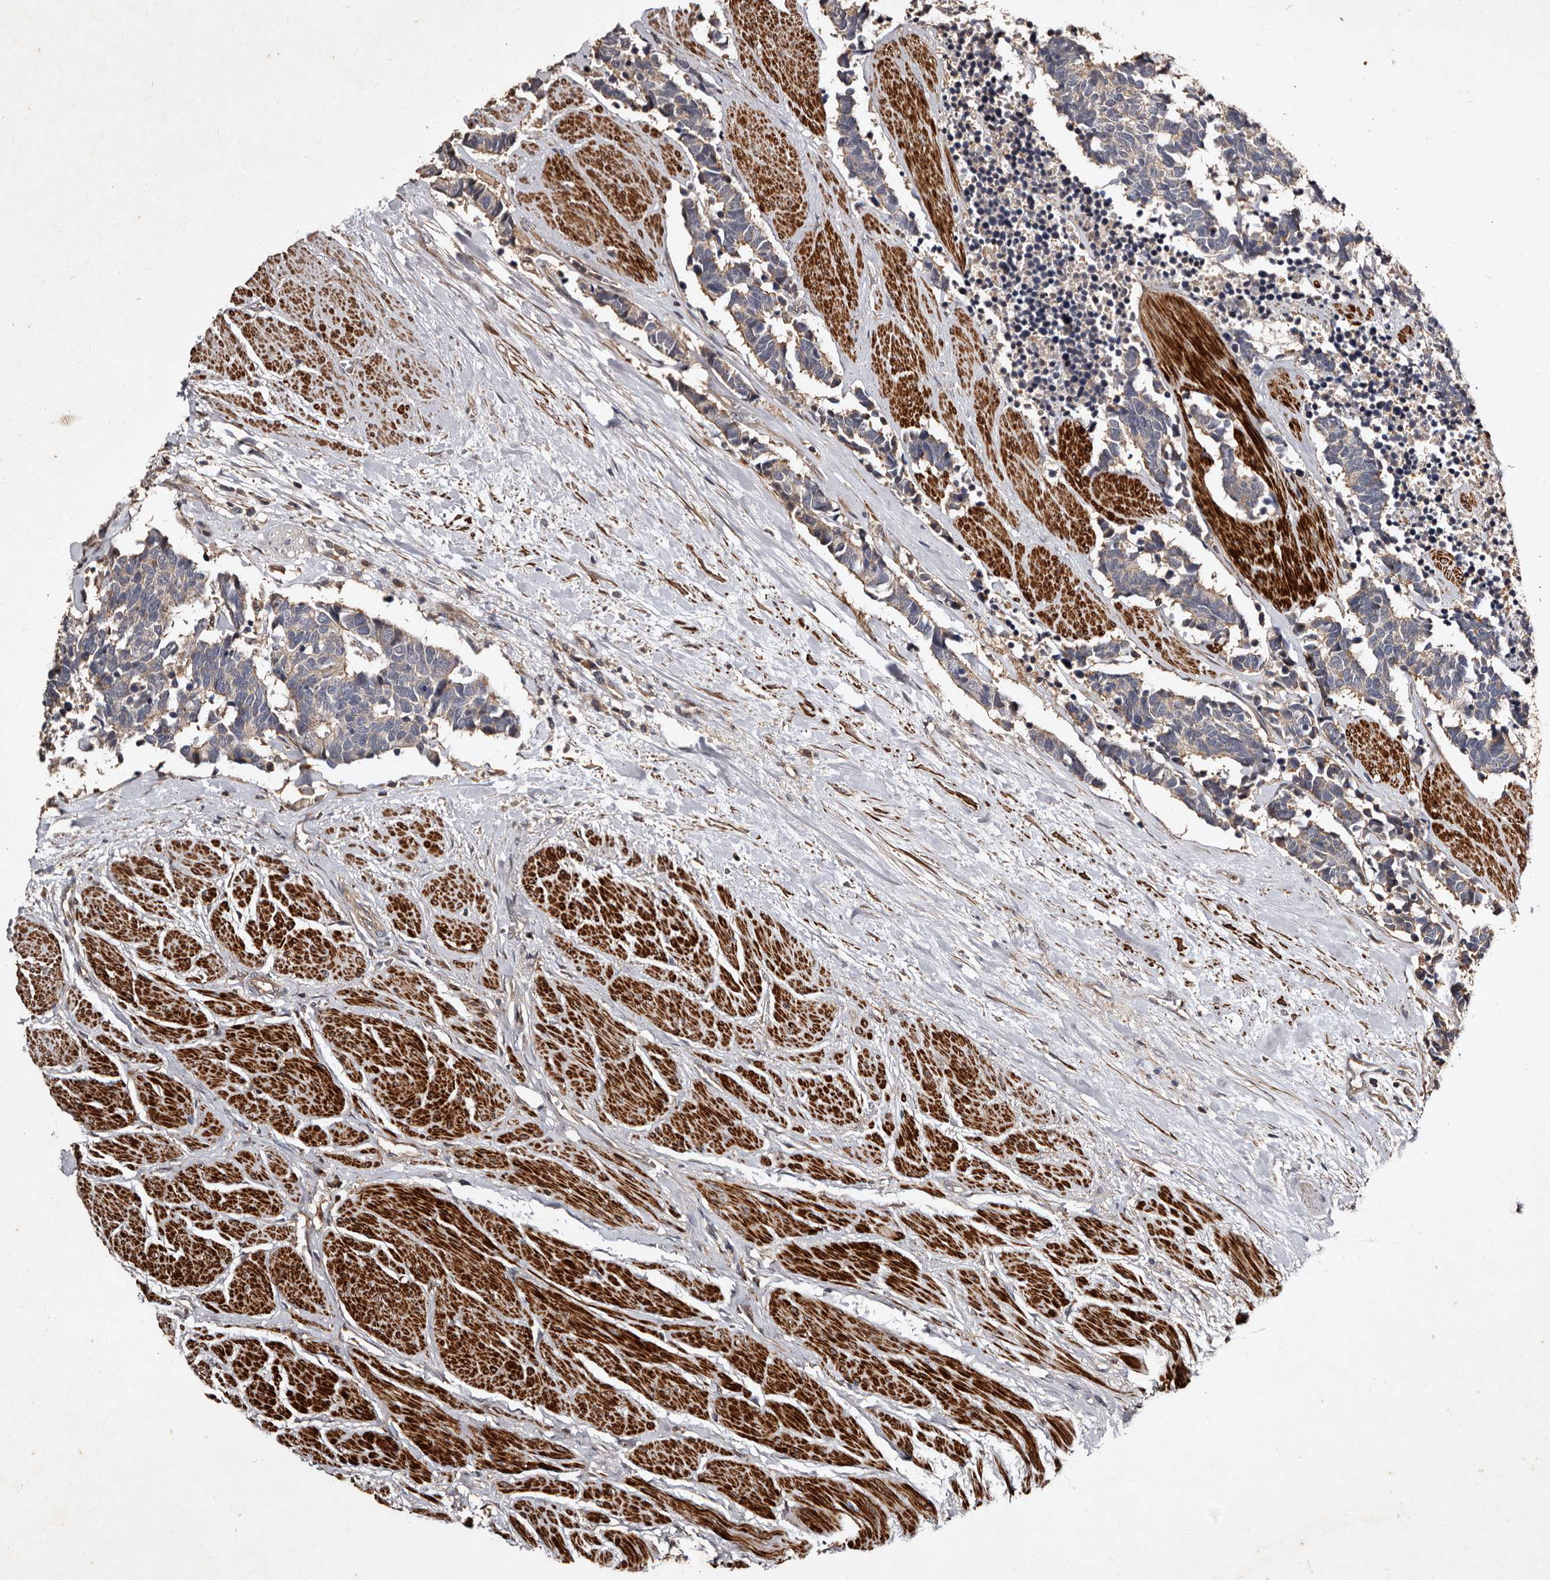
{"staining": {"intensity": "weak", "quantity": "<25%", "location": "cytoplasmic/membranous"}, "tissue": "carcinoid", "cell_type": "Tumor cells", "image_type": "cancer", "snomed": [{"axis": "morphology", "description": "Carcinoma, NOS"}, {"axis": "morphology", "description": "Carcinoid, malignant, NOS"}, {"axis": "topography", "description": "Urinary bladder"}], "caption": "This is an IHC micrograph of carcinoid (malignant). There is no staining in tumor cells.", "gene": "PRKD3", "patient": {"sex": "male", "age": 57}}